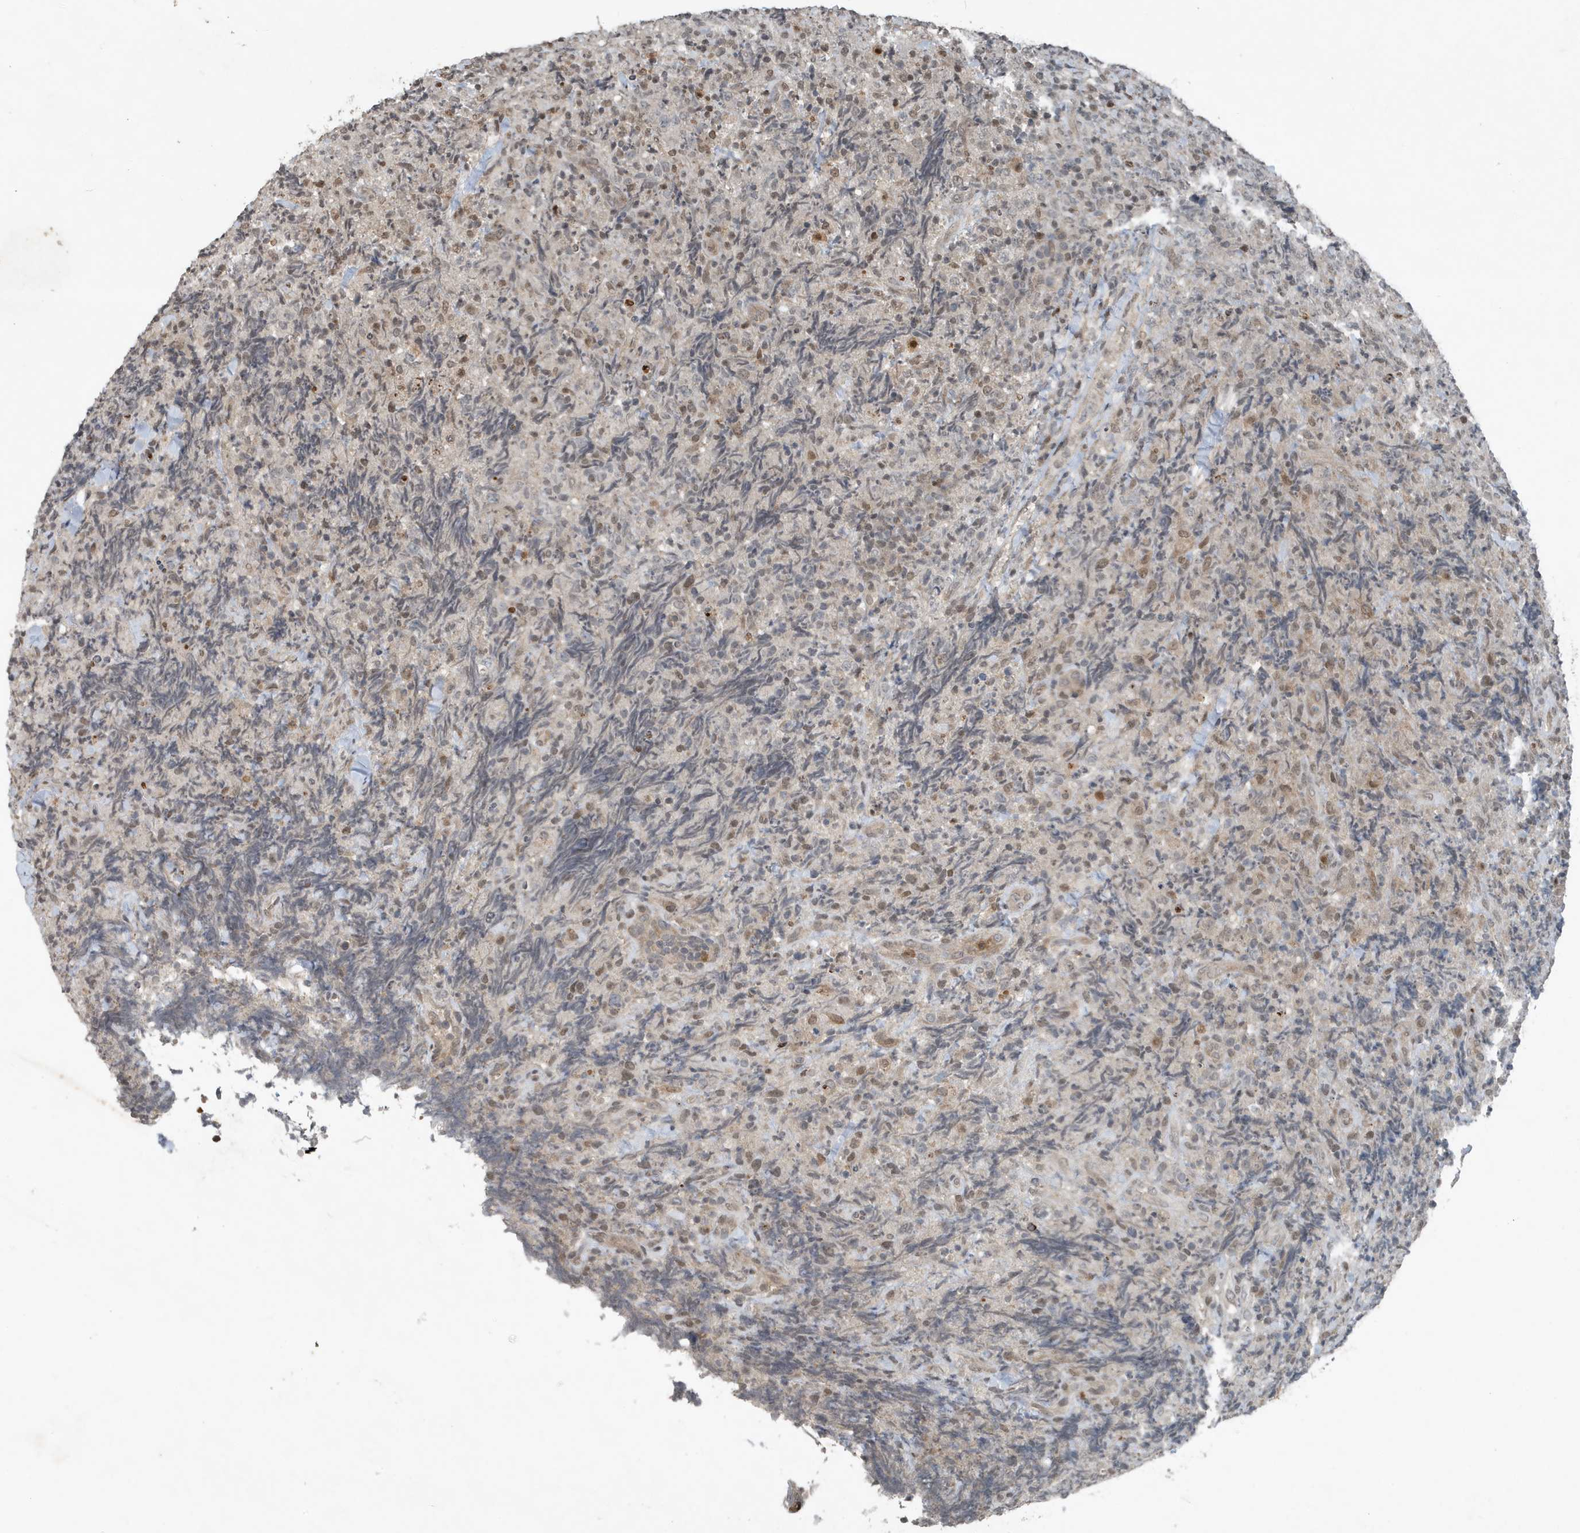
{"staining": {"intensity": "negative", "quantity": "none", "location": "none"}, "tissue": "lymphoma", "cell_type": "Tumor cells", "image_type": "cancer", "snomed": [{"axis": "morphology", "description": "Malignant lymphoma, non-Hodgkin's type, High grade"}, {"axis": "topography", "description": "Tonsil"}], "caption": "Tumor cells show no significant positivity in malignant lymphoma, non-Hodgkin's type (high-grade).", "gene": "HSPA1A", "patient": {"sex": "female", "age": 36}}